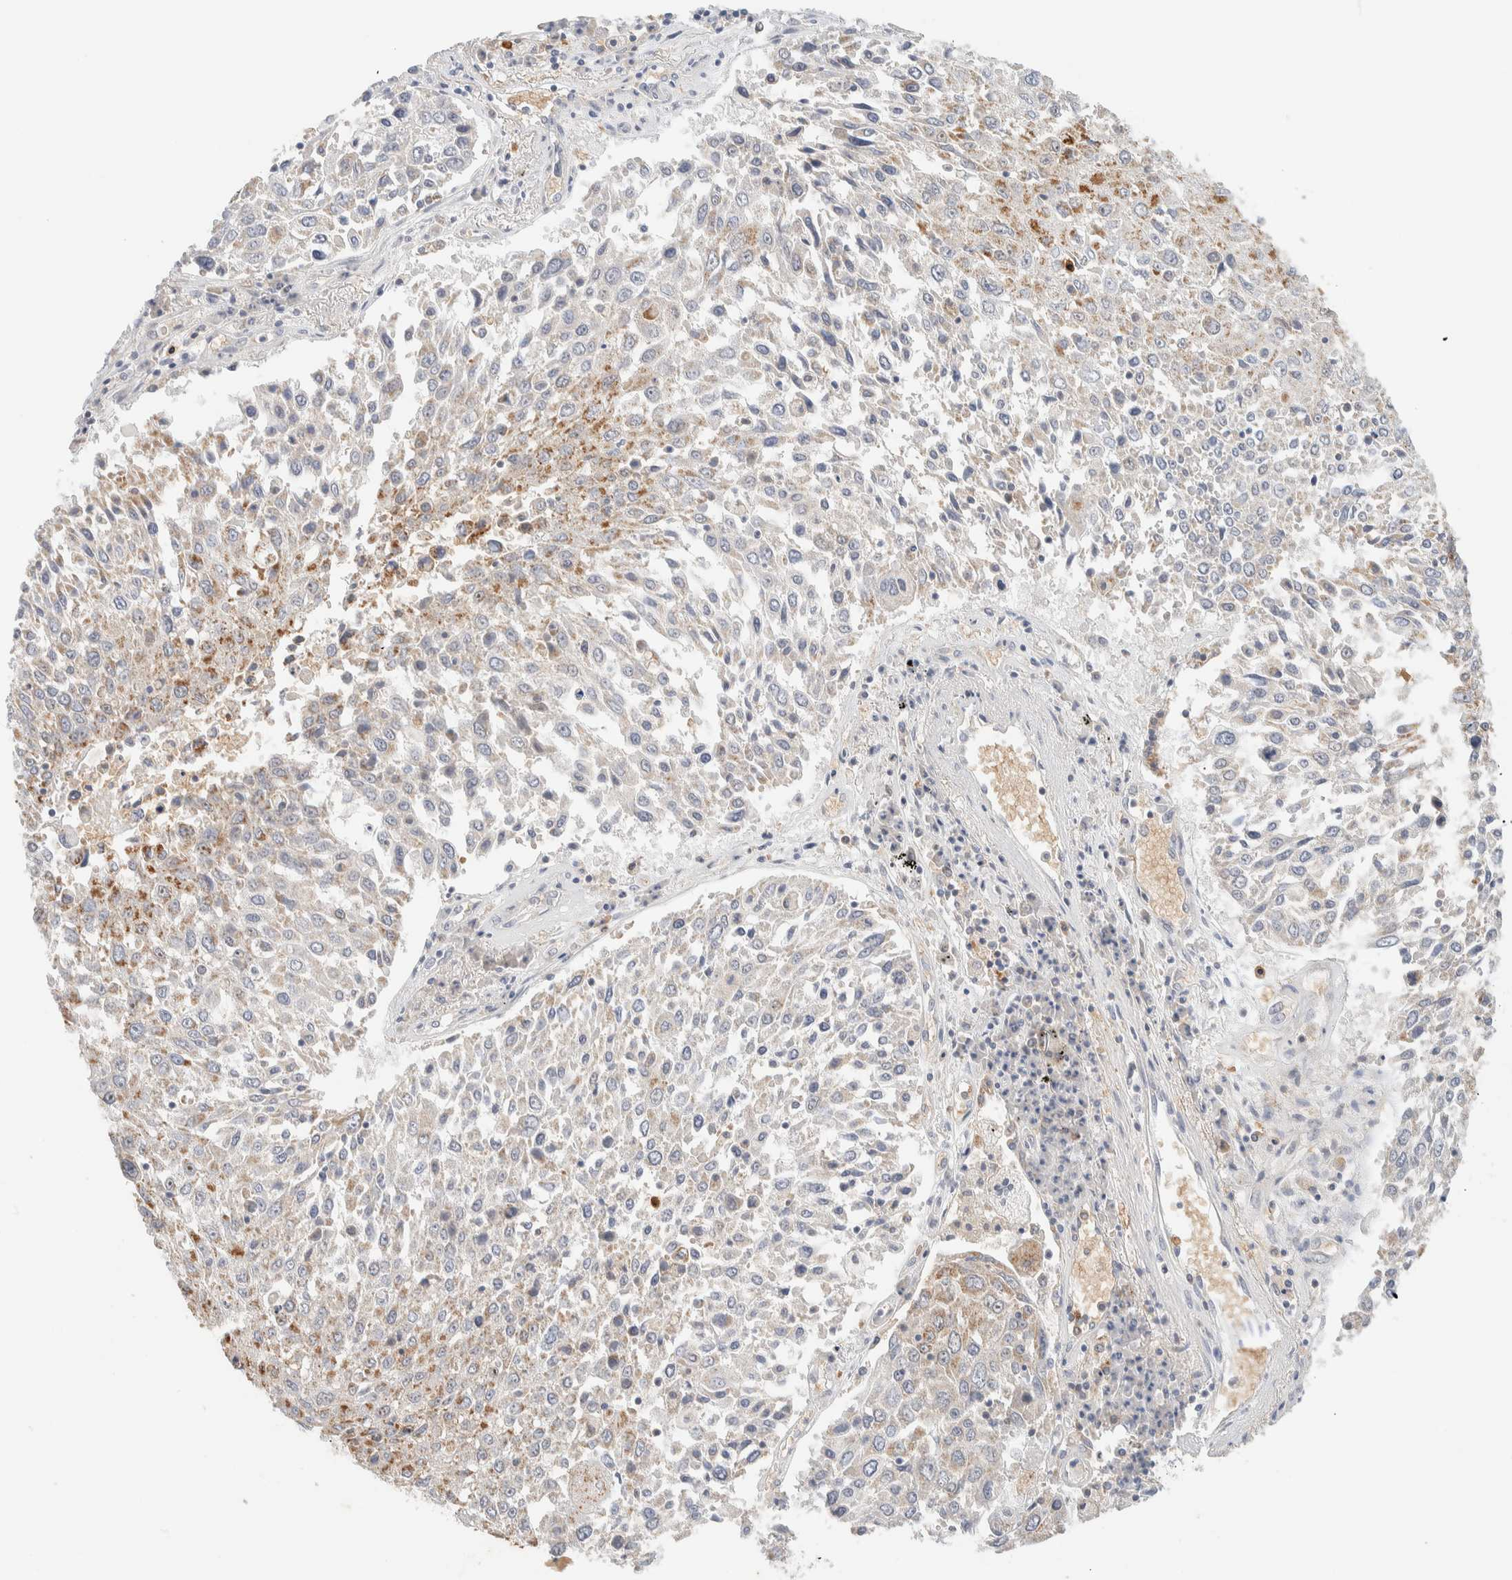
{"staining": {"intensity": "moderate", "quantity": "25%-75%", "location": "cytoplasmic/membranous"}, "tissue": "lung cancer", "cell_type": "Tumor cells", "image_type": "cancer", "snomed": [{"axis": "morphology", "description": "Squamous cell carcinoma, NOS"}, {"axis": "topography", "description": "Lung"}], "caption": "Tumor cells reveal medium levels of moderate cytoplasmic/membranous expression in approximately 25%-75% of cells in human lung cancer.", "gene": "HDHD3", "patient": {"sex": "male", "age": 65}}